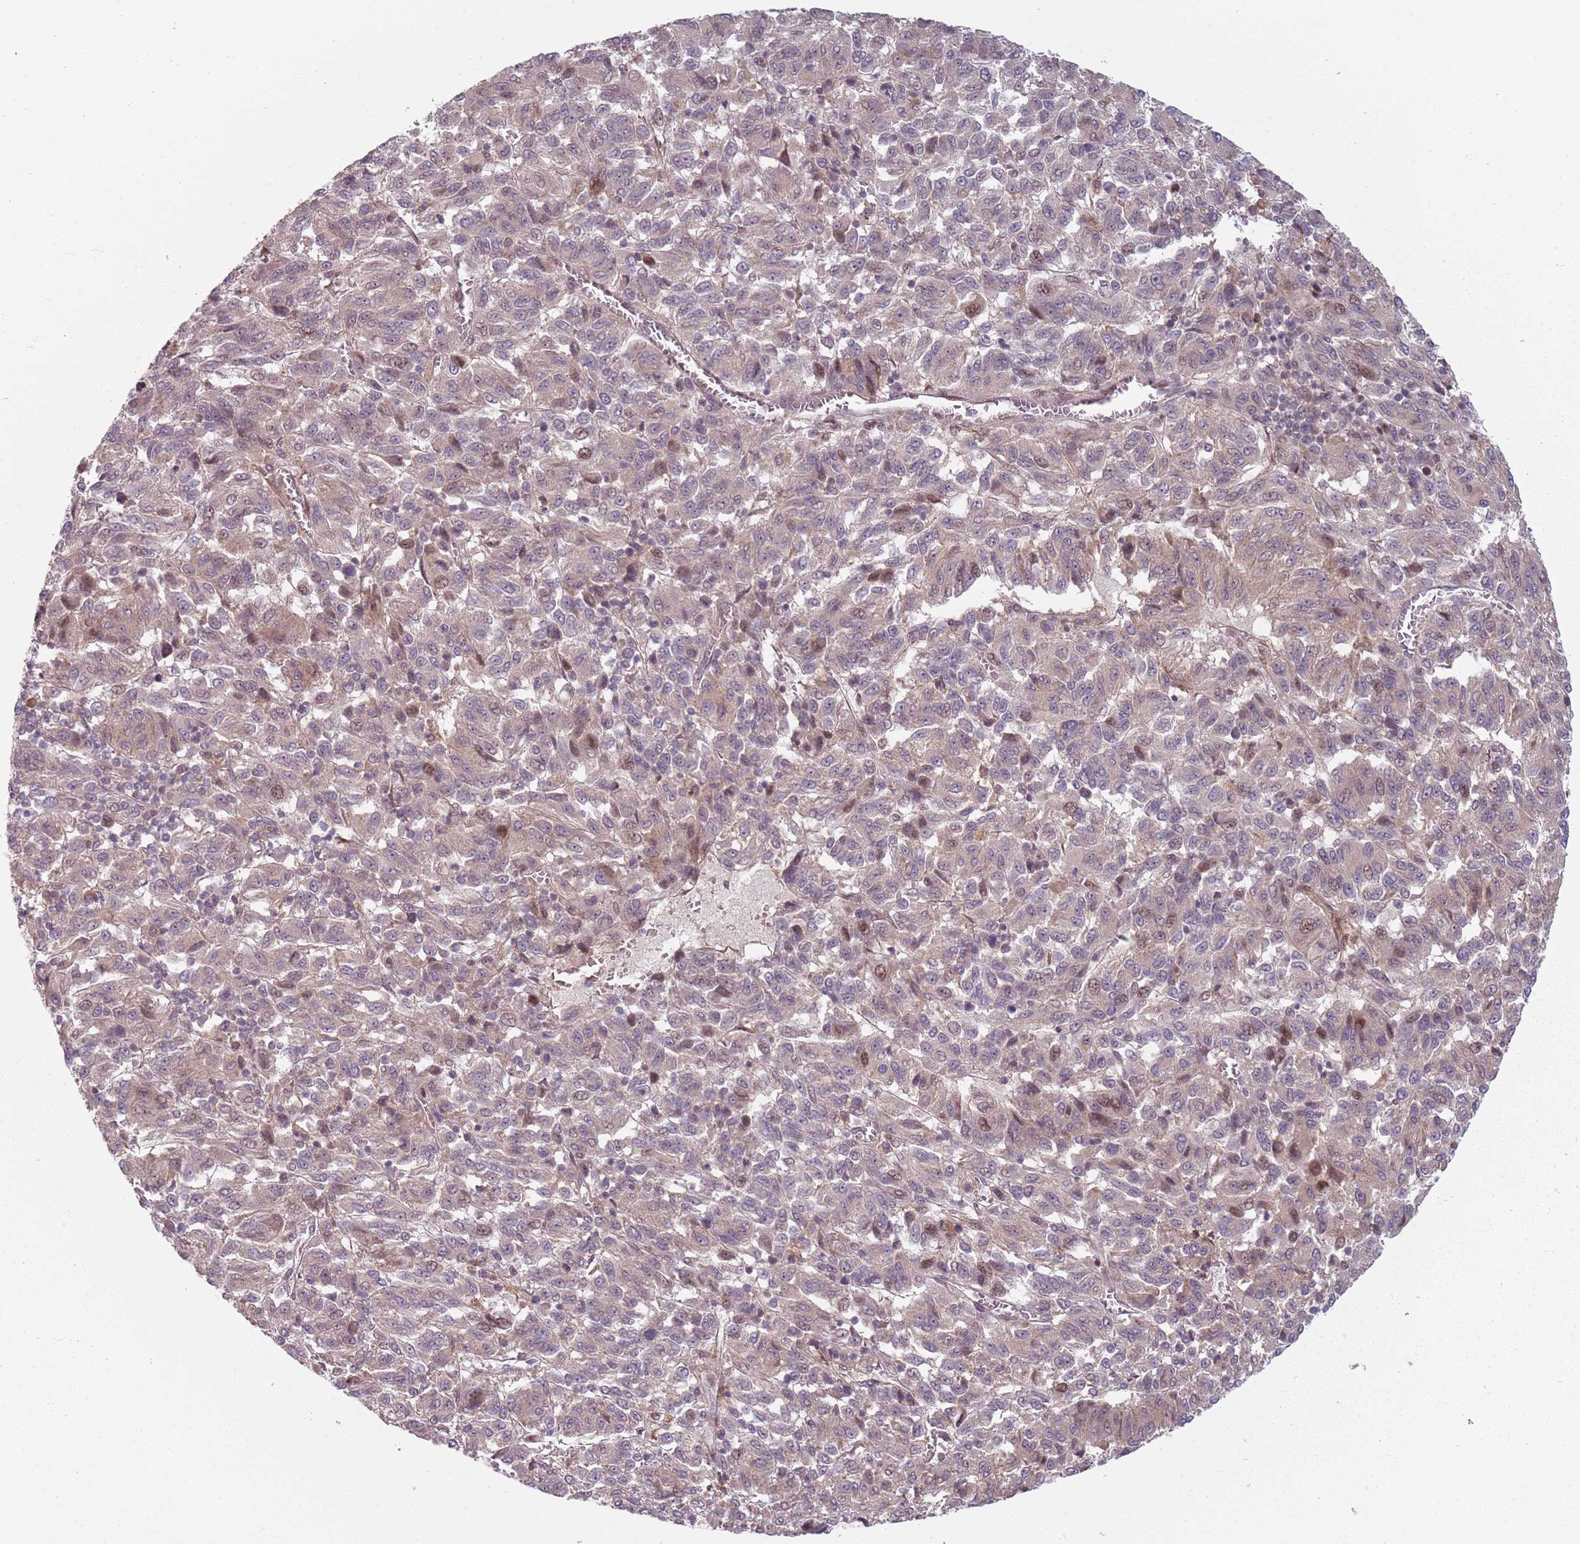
{"staining": {"intensity": "weak", "quantity": "<25%", "location": "nuclear"}, "tissue": "melanoma", "cell_type": "Tumor cells", "image_type": "cancer", "snomed": [{"axis": "morphology", "description": "Malignant melanoma, Metastatic site"}, {"axis": "topography", "description": "Lung"}], "caption": "The immunohistochemistry image has no significant positivity in tumor cells of malignant melanoma (metastatic site) tissue.", "gene": "ADGRG1", "patient": {"sex": "male", "age": 64}}